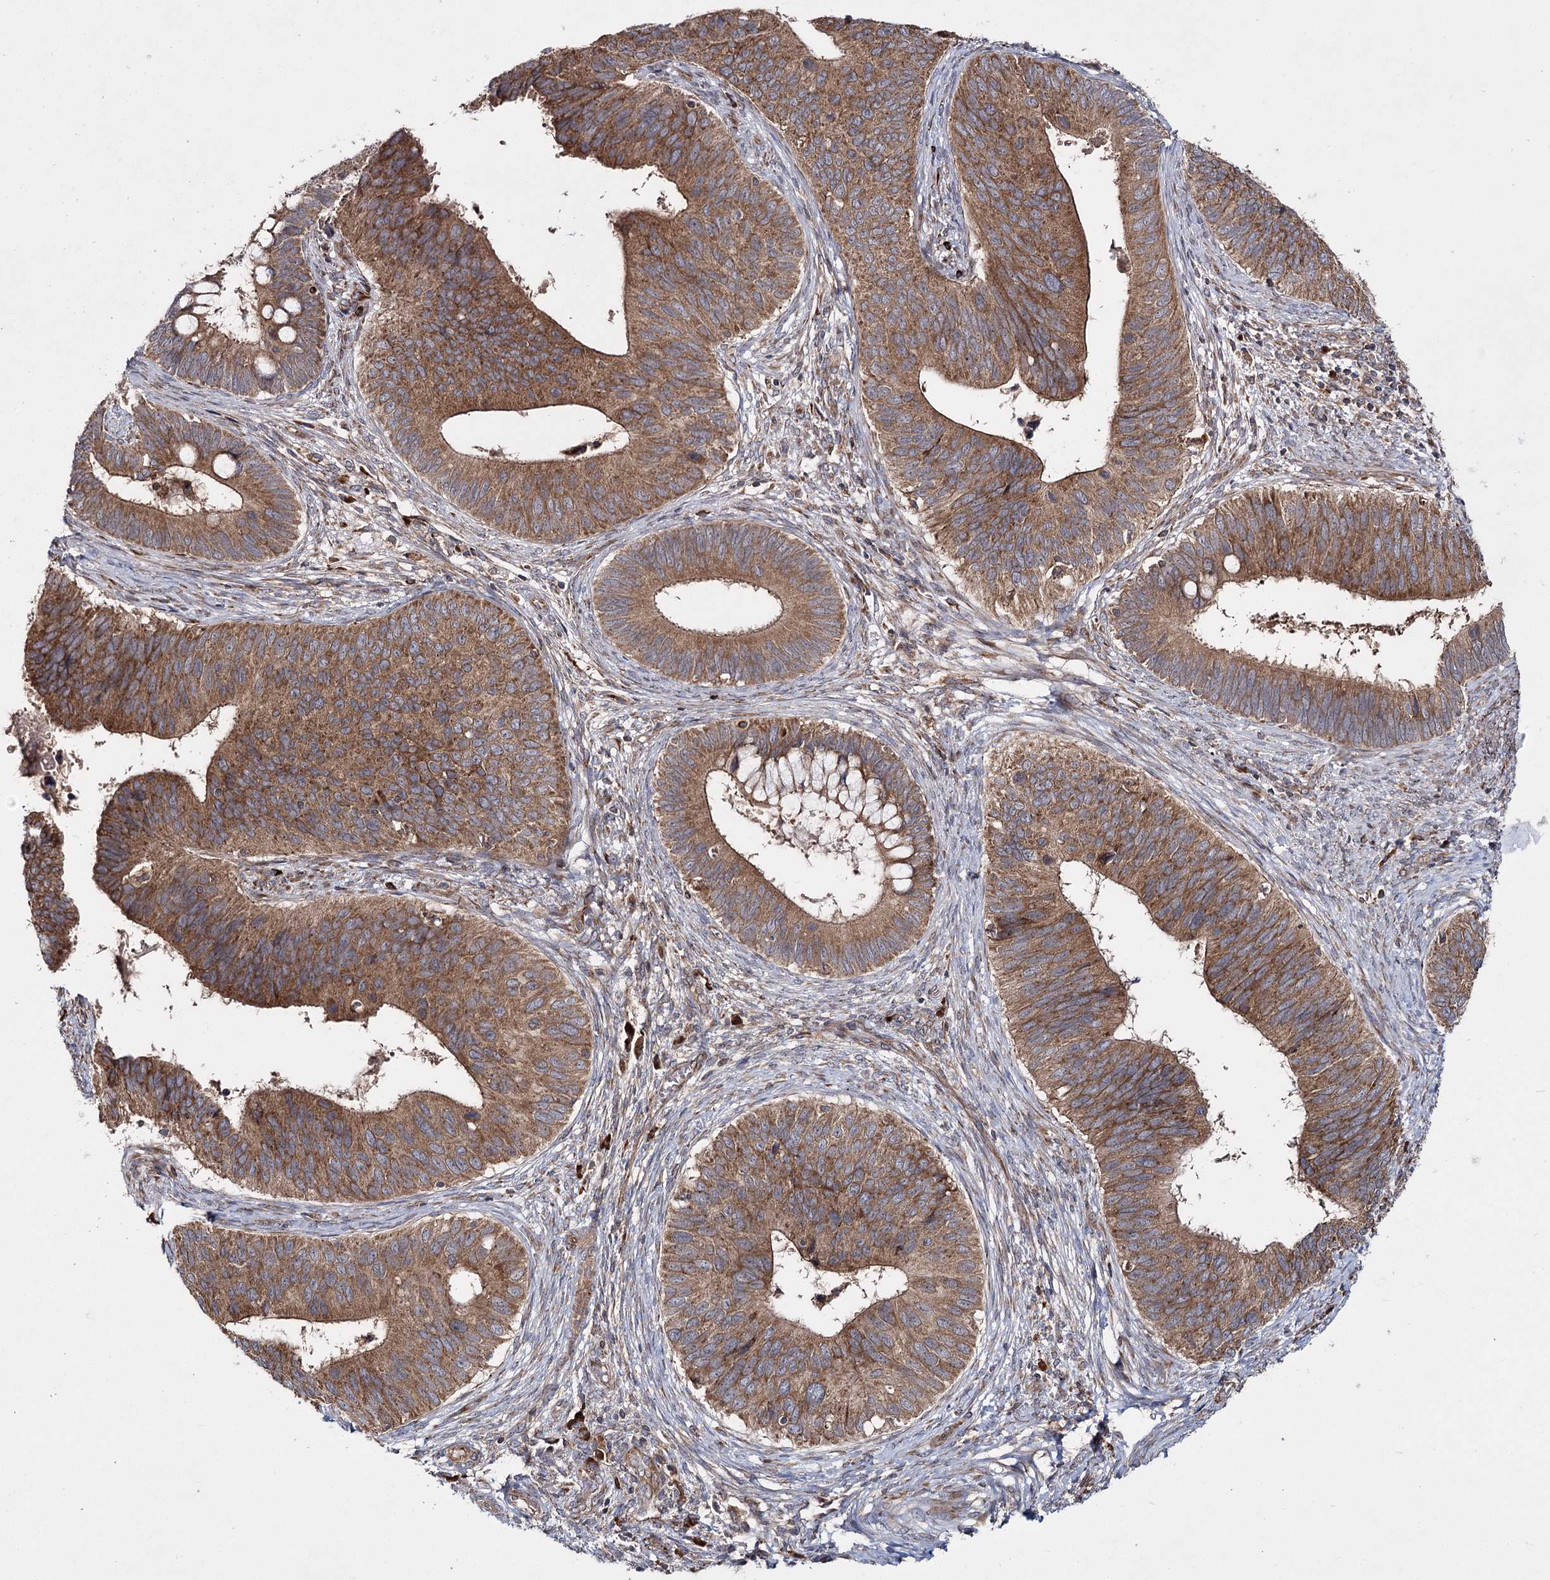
{"staining": {"intensity": "moderate", "quantity": ">75%", "location": "cytoplasmic/membranous"}, "tissue": "cervical cancer", "cell_type": "Tumor cells", "image_type": "cancer", "snomed": [{"axis": "morphology", "description": "Adenocarcinoma, NOS"}, {"axis": "topography", "description": "Cervix"}], "caption": "Cervical cancer stained with a brown dye reveals moderate cytoplasmic/membranous positive expression in approximately >75% of tumor cells.", "gene": "HECTD2", "patient": {"sex": "female", "age": 42}}